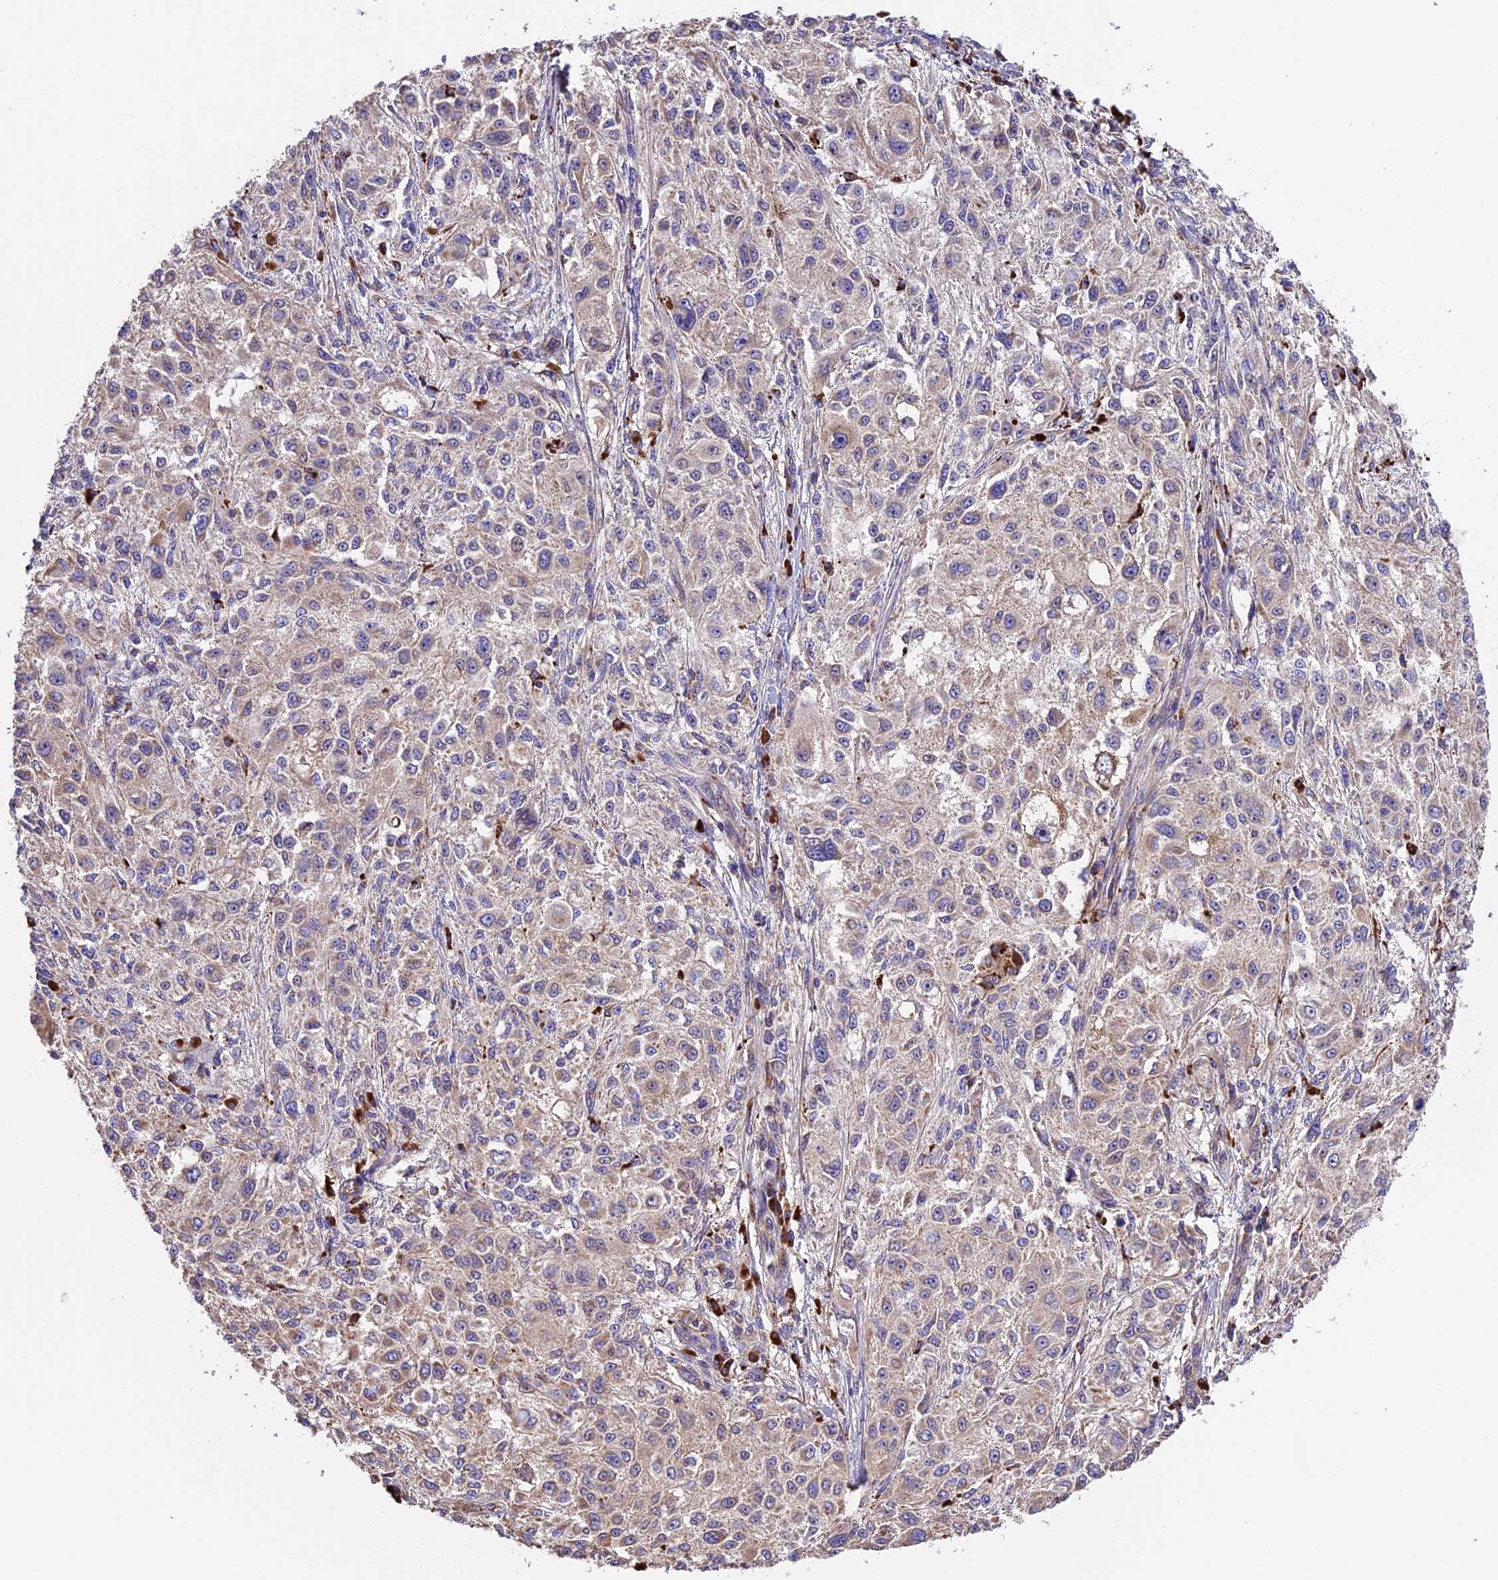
{"staining": {"intensity": "weak", "quantity": ">75%", "location": "cytoplasmic/membranous"}, "tissue": "melanoma", "cell_type": "Tumor cells", "image_type": "cancer", "snomed": [{"axis": "morphology", "description": "Necrosis, NOS"}, {"axis": "morphology", "description": "Malignant melanoma, NOS"}, {"axis": "topography", "description": "Skin"}], "caption": "DAB immunohistochemical staining of melanoma demonstrates weak cytoplasmic/membranous protein staining in approximately >75% of tumor cells.", "gene": "METTL22", "patient": {"sex": "female", "age": 87}}